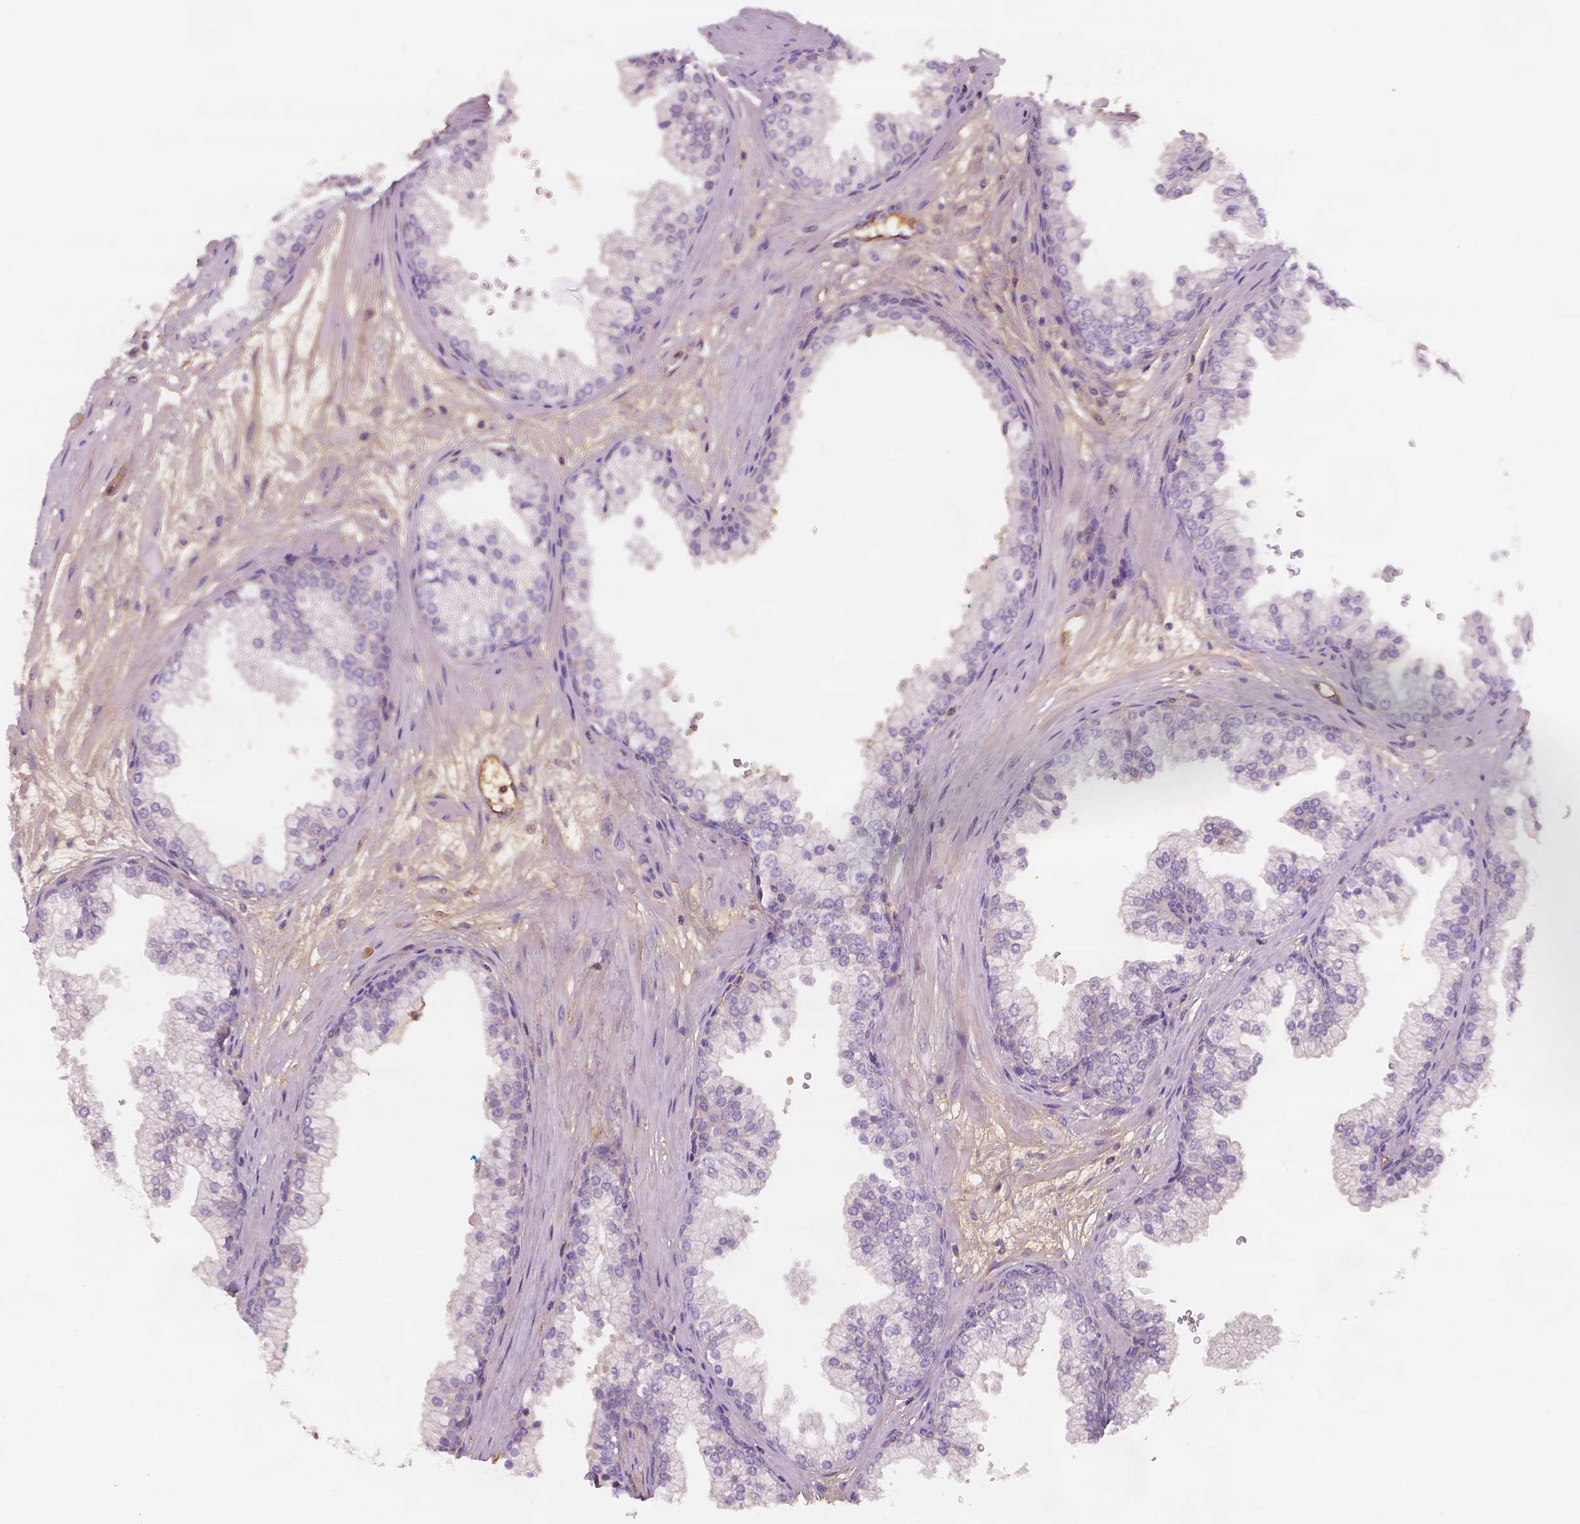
{"staining": {"intensity": "negative", "quantity": "none", "location": "none"}, "tissue": "prostate", "cell_type": "Glandular cells", "image_type": "normal", "snomed": [{"axis": "morphology", "description": "Normal tissue, NOS"}, {"axis": "topography", "description": "Prostate"}, {"axis": "topography", "description": "Peripheral nerve tissue"}], "caption": "Glandular cells show no significant expression in normal prostate. The staining was performed using DAB to visualize the protein expression in brown, while the nuclei were stained in blue with hematoxylin (Magnification: 20x).", "gene": "APOA4", "patient": {"sex": "male", "age": 61}}